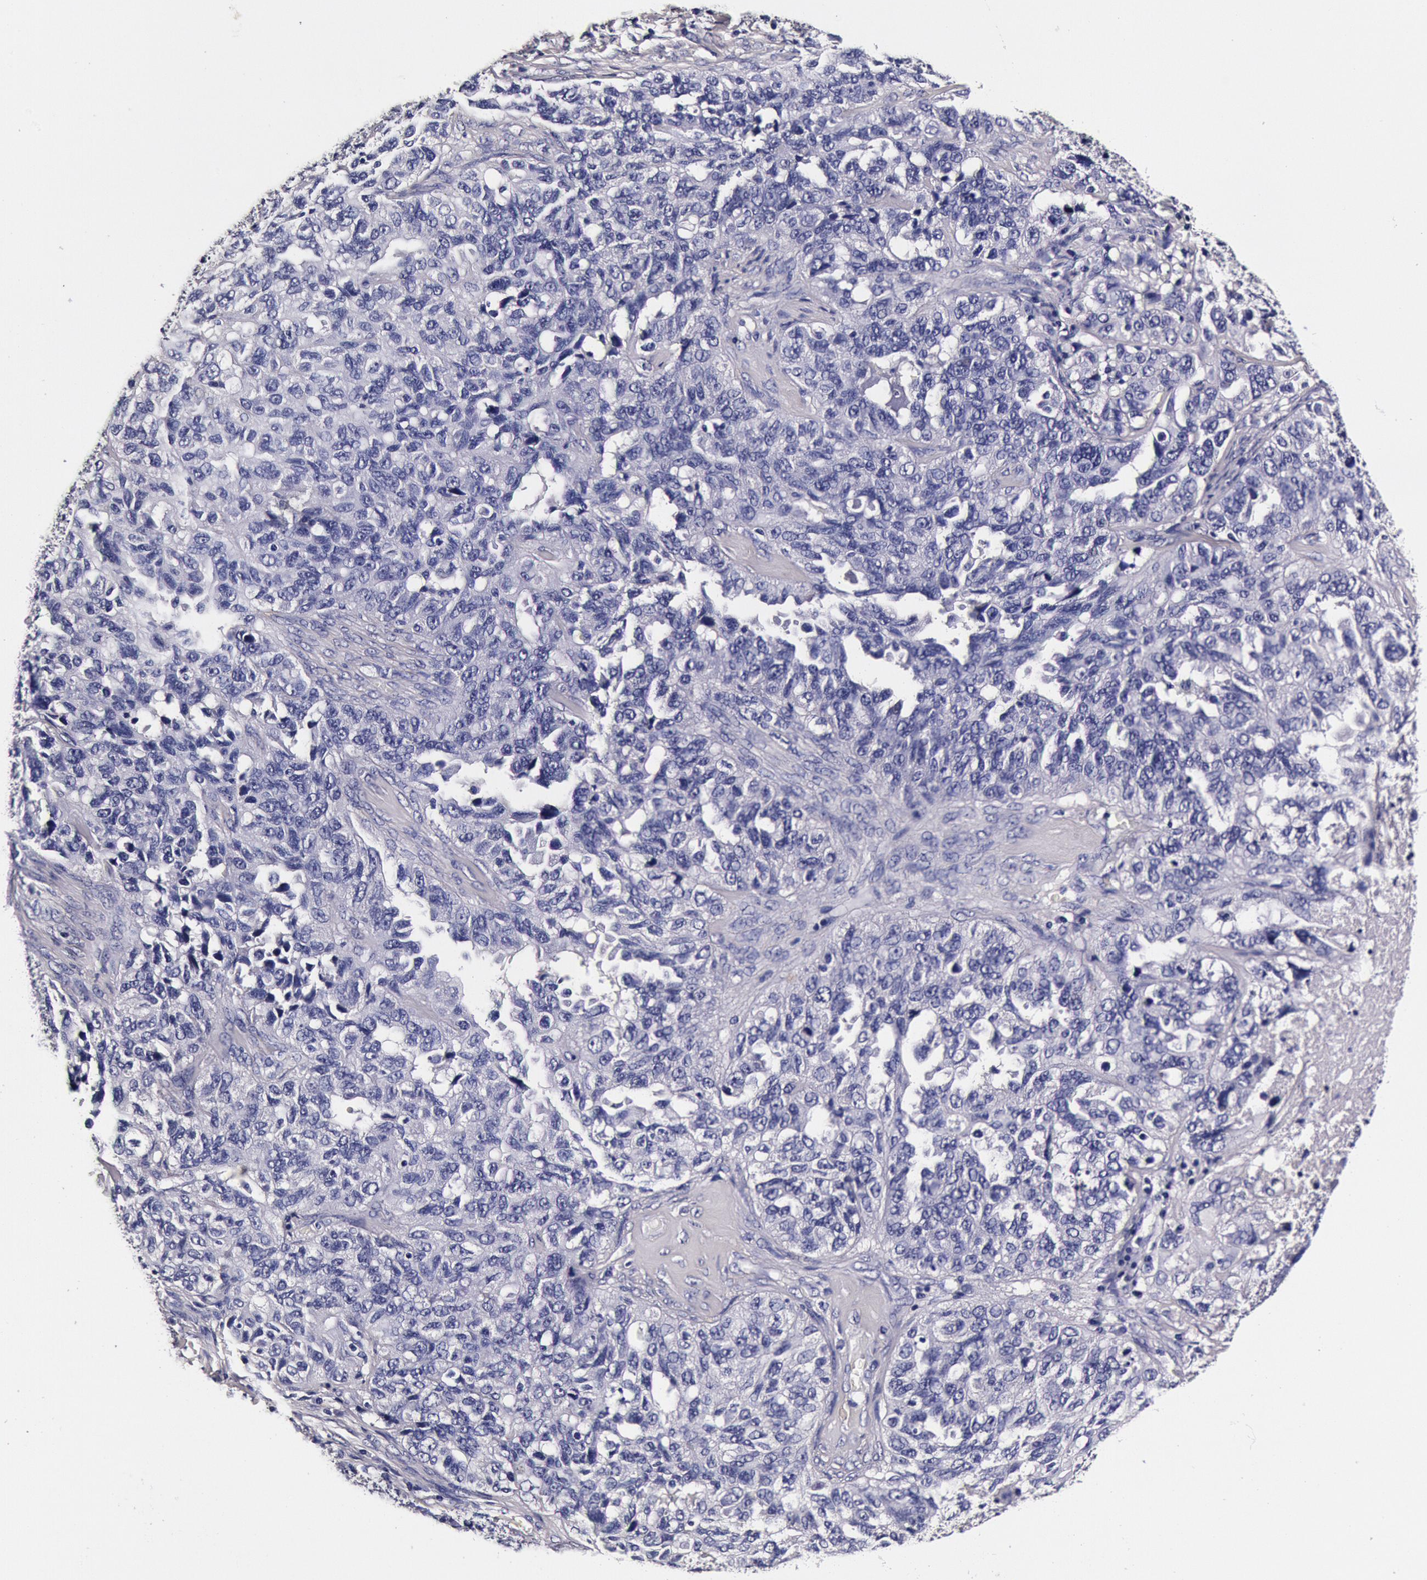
{"staining": {"intensity": "negative", "quantity": "none", "location": "none"}, "tissue": "ovarian cancer", "cell_type": "Tumor cells", "image_type": "cancer", "snomed": [{"axis": "morphology", "description": "Cystadenocarcinoma, serous, NOS"}, {"axis": "topography", "description": "Ovary"}], "caption": "This is an immunohistochemistry micrograph of ovarian cancer (serous cystadenocarcinoma). There is no expression in tumor cells.", "gene": "CCDC22", "patient": {"sex": "female", "age": 82}}